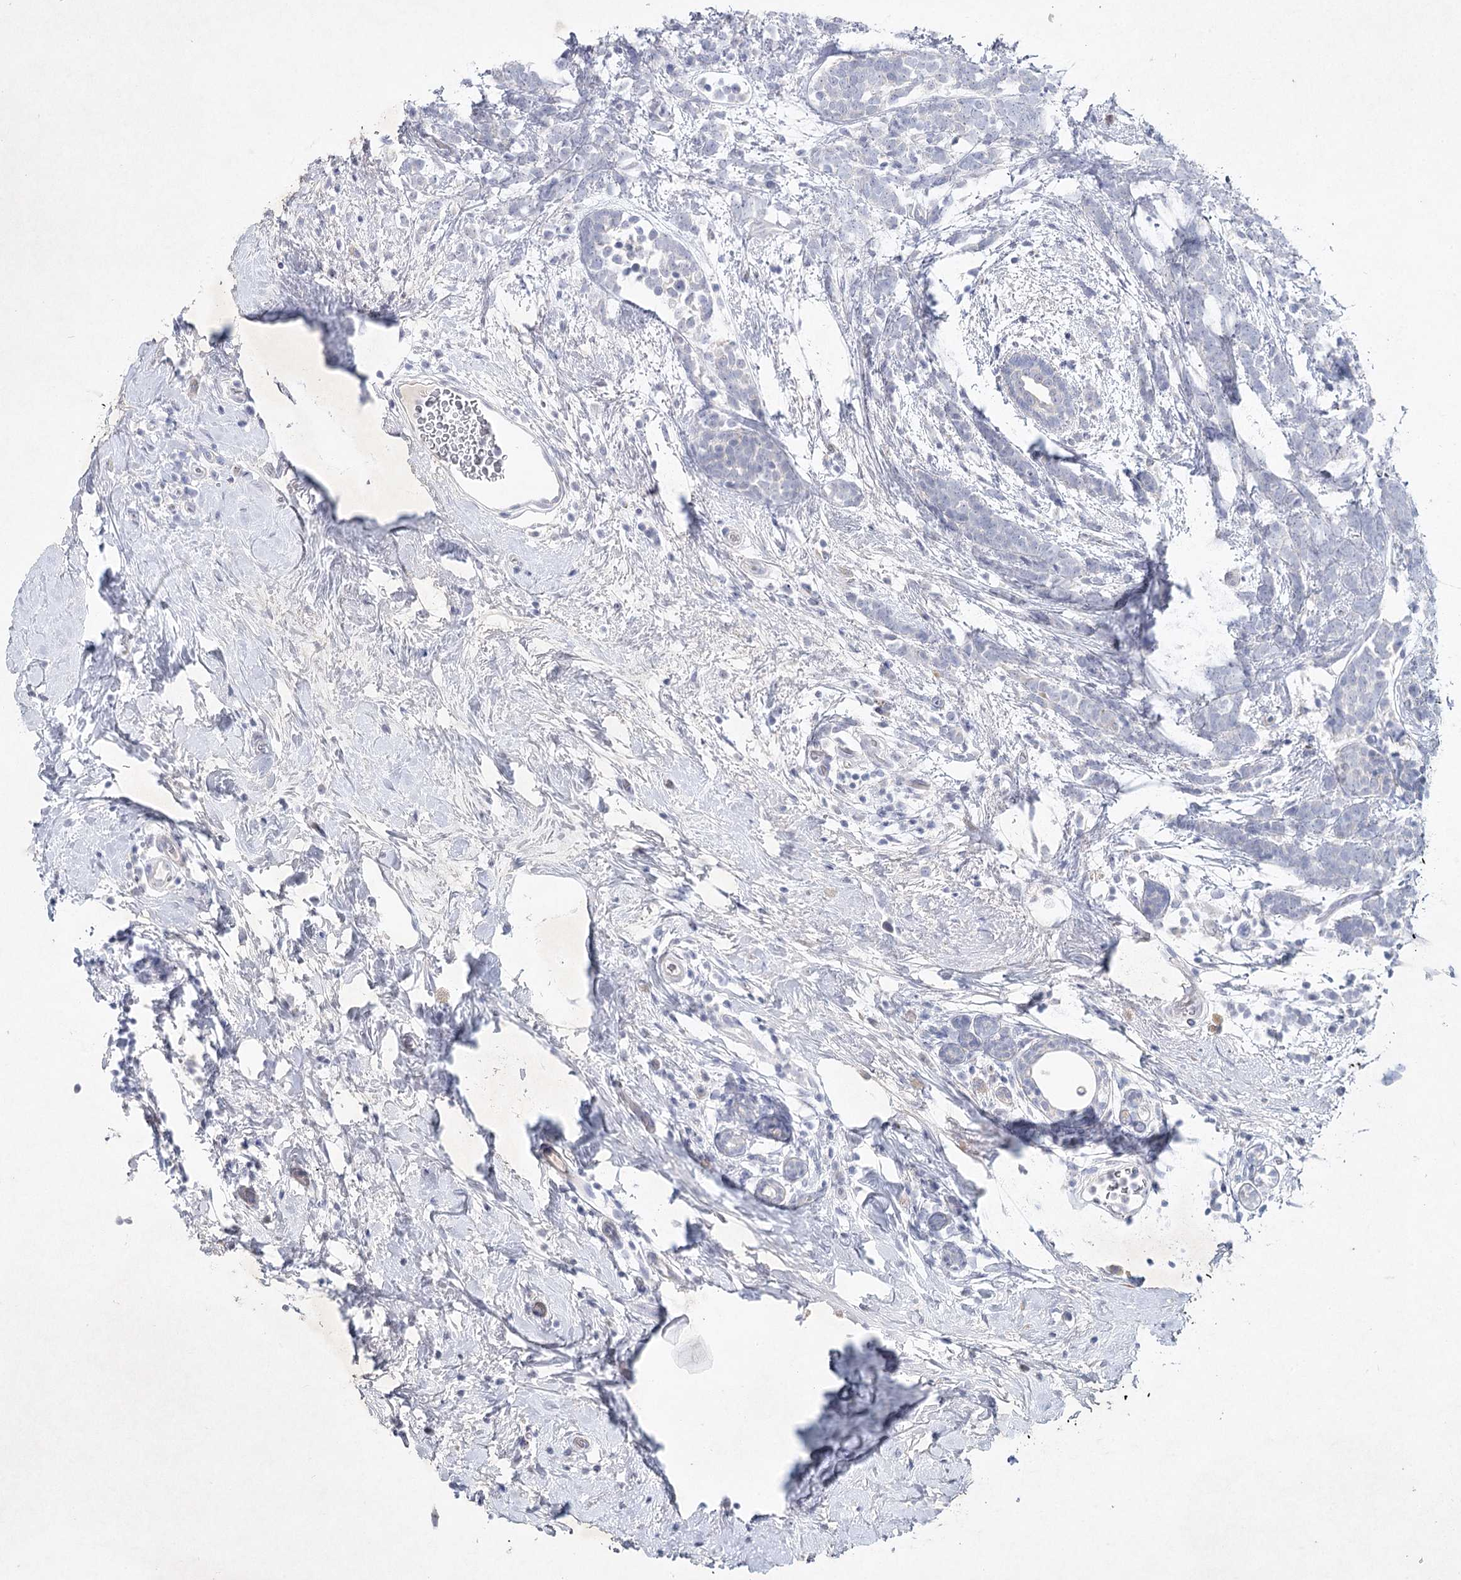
{"staining": {"intensity": "negative", "quantity": "none", "location": "none"}, "tissue": "breast cancer", "cell_type": "Tumor cells", "image_type": "cancer", "snomed": [{"axis": "morphology", "description": "Lobular carcinoma"}, {"axis": "topography", "description": "Breast"}], "caption": "An immunohistochemistry image of lobular carcinoma (breast) is shown. There is no staining in tumor cells of lobular carcinoma (breast).", "gene": "MAP3K13", "patient": {"sex": "female", "age": 58}}